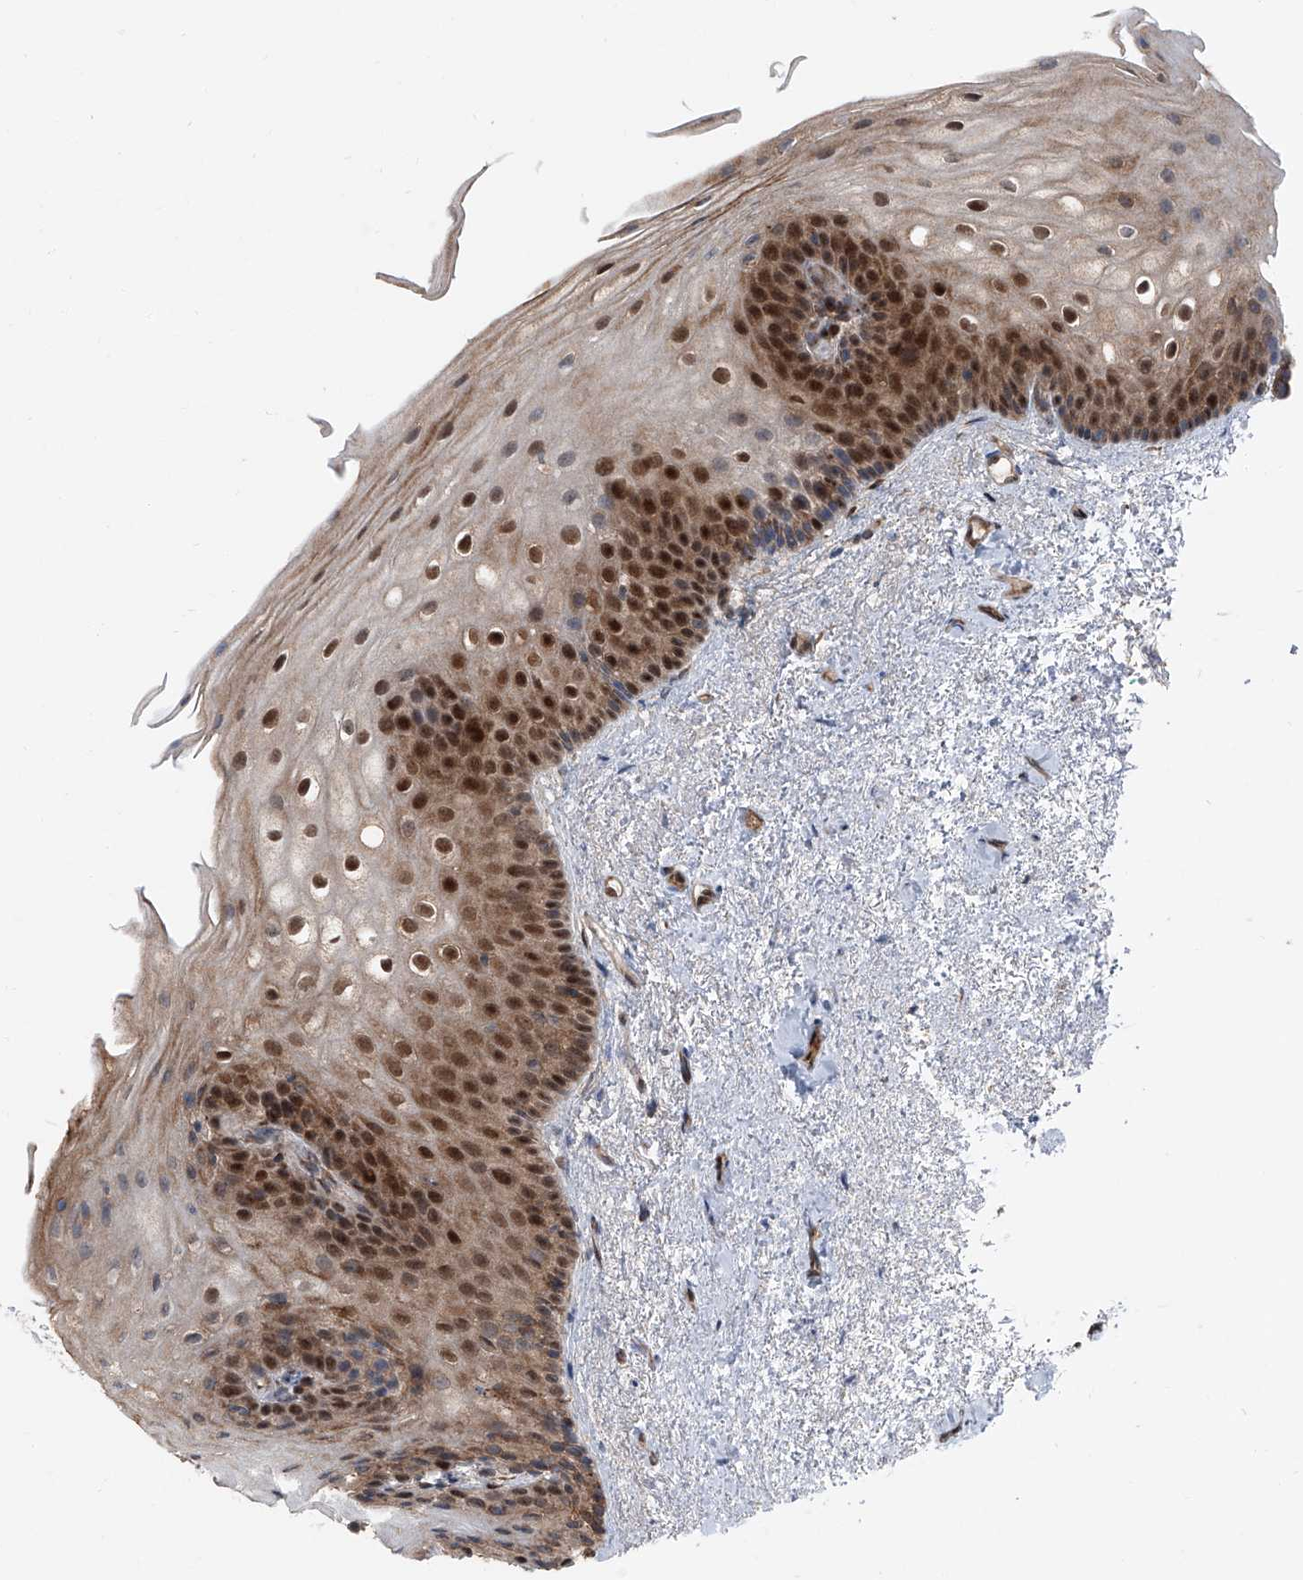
{"staining": {"intensity": "strong", "quantity": "25%-75%", "location": "cytoplasmic/membranous,nuclear"}, "tissue": "urinary bladder", "cell_type": "Urothelial cells", "image_type": "normal", "snomed": [{"axis": "morphology", "description": "Normal tissue, NOS"}, {"axis": "topography", "description": "Urinary bladder"}], "caption": "An immunohistochemistry micrograph of normal tissue is shown. Protein staining in brown labels strong cytoplasmic/membranous,nuclear positivity in urinary bladder within urothelial cells. (DAB (3,3'-diaminobenzidine) IHC, brown staining for protein, blue staining for nuclei).", "gene": "FKBP5", "patient": {"sex": "female", "age": 67}}